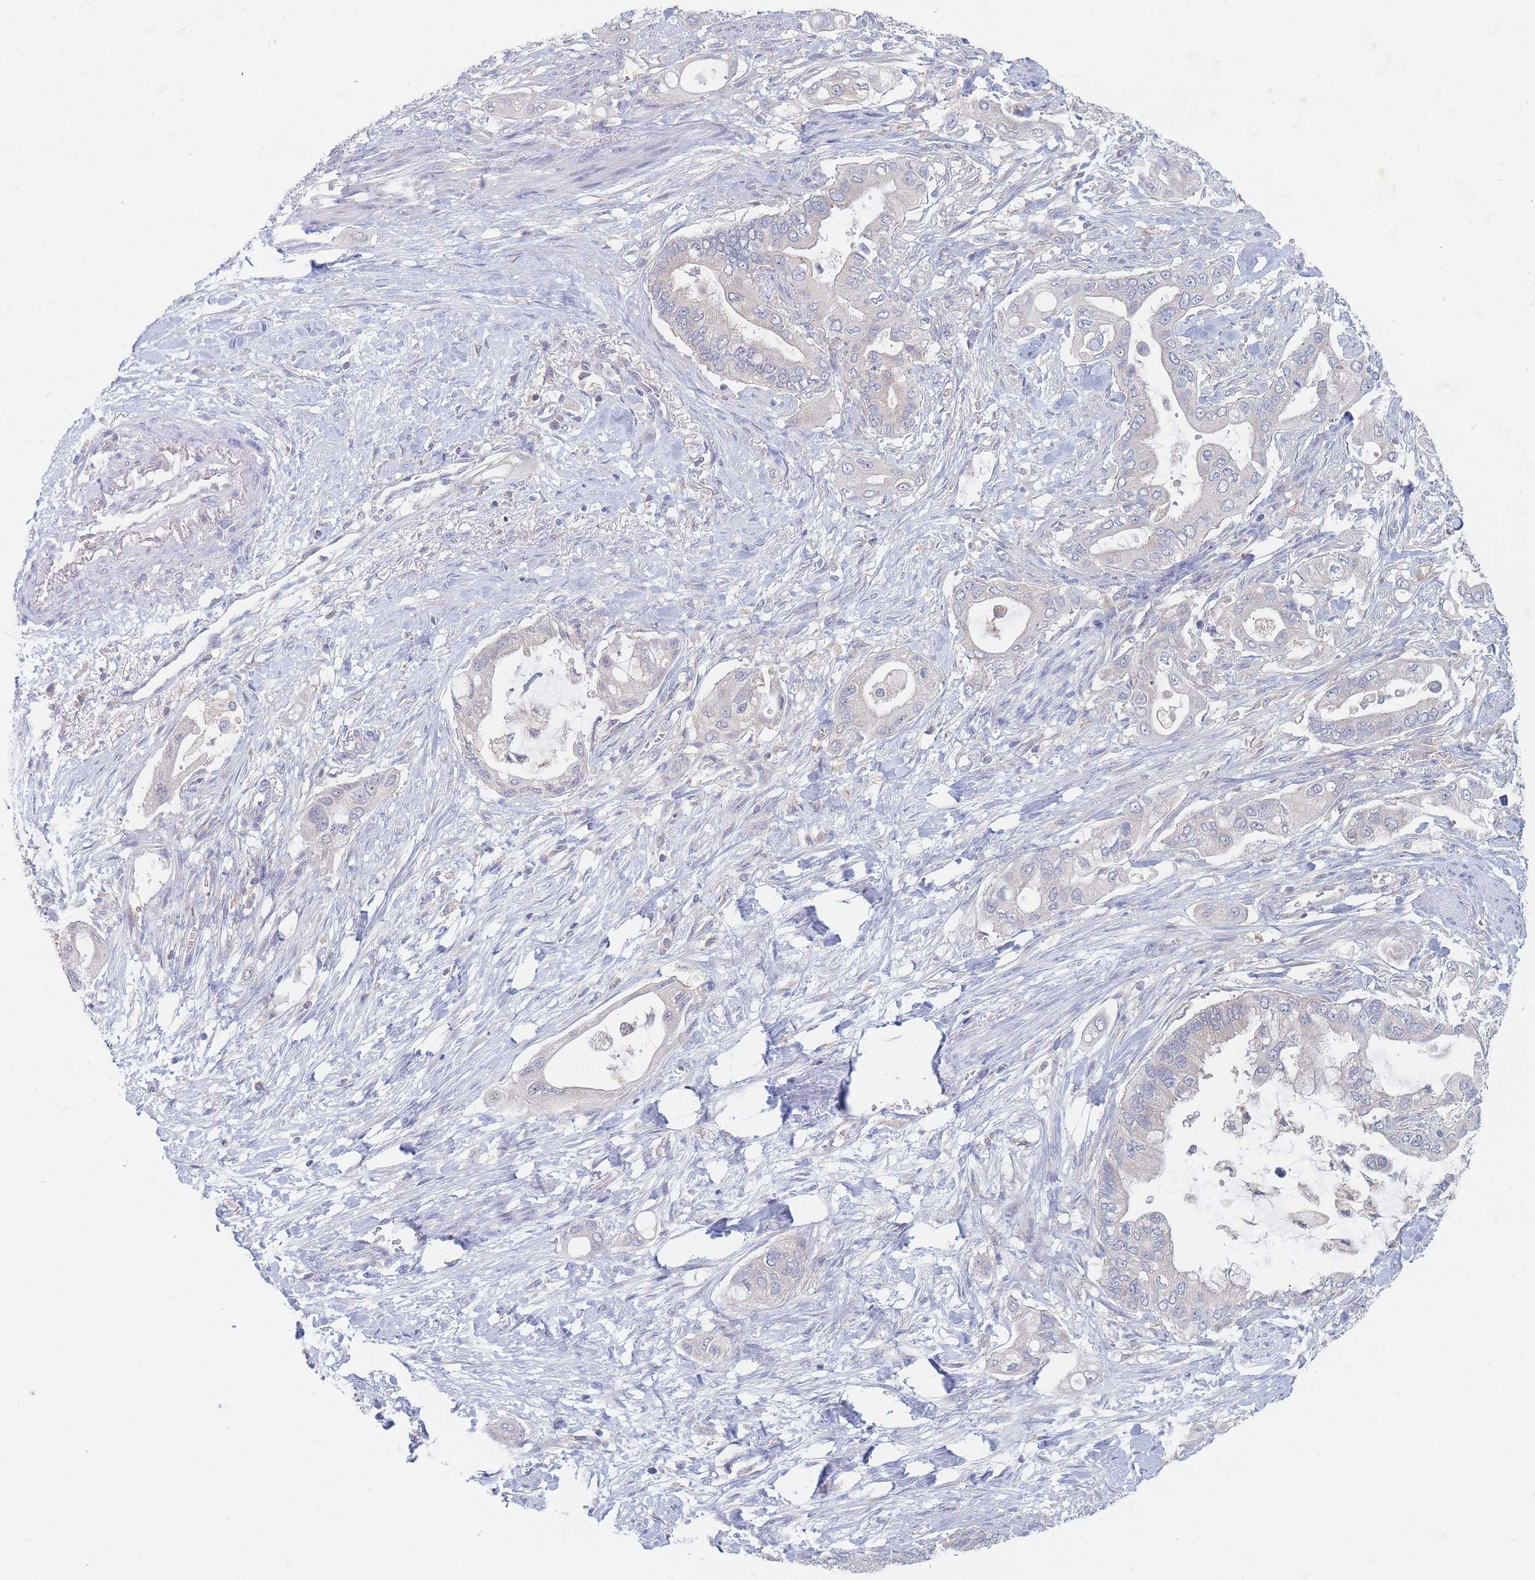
{"staining": {"intensity": "weak", "quantity": "<25%", "location": "cytoplasmic/membranous"}, "tissue": "pancreatic cancer", "cell_type": "Tumor cells", "image_type": "cancer", "snomed": [{"axis": "morphology", "description": "Adenocarcinoma, NOS"}, {"axis": "topography", "description": "Pancreas"}], "caption": "Immunohistochemistry (IHC) histopathology image of neoplastic tissue: pancreatic cancer (adenocarcinoma) stained with DAB exhibits no significant protein expression in tumor cells.", "gene": "PPP6C", "patient": {"sex": "male", "age": 57}}